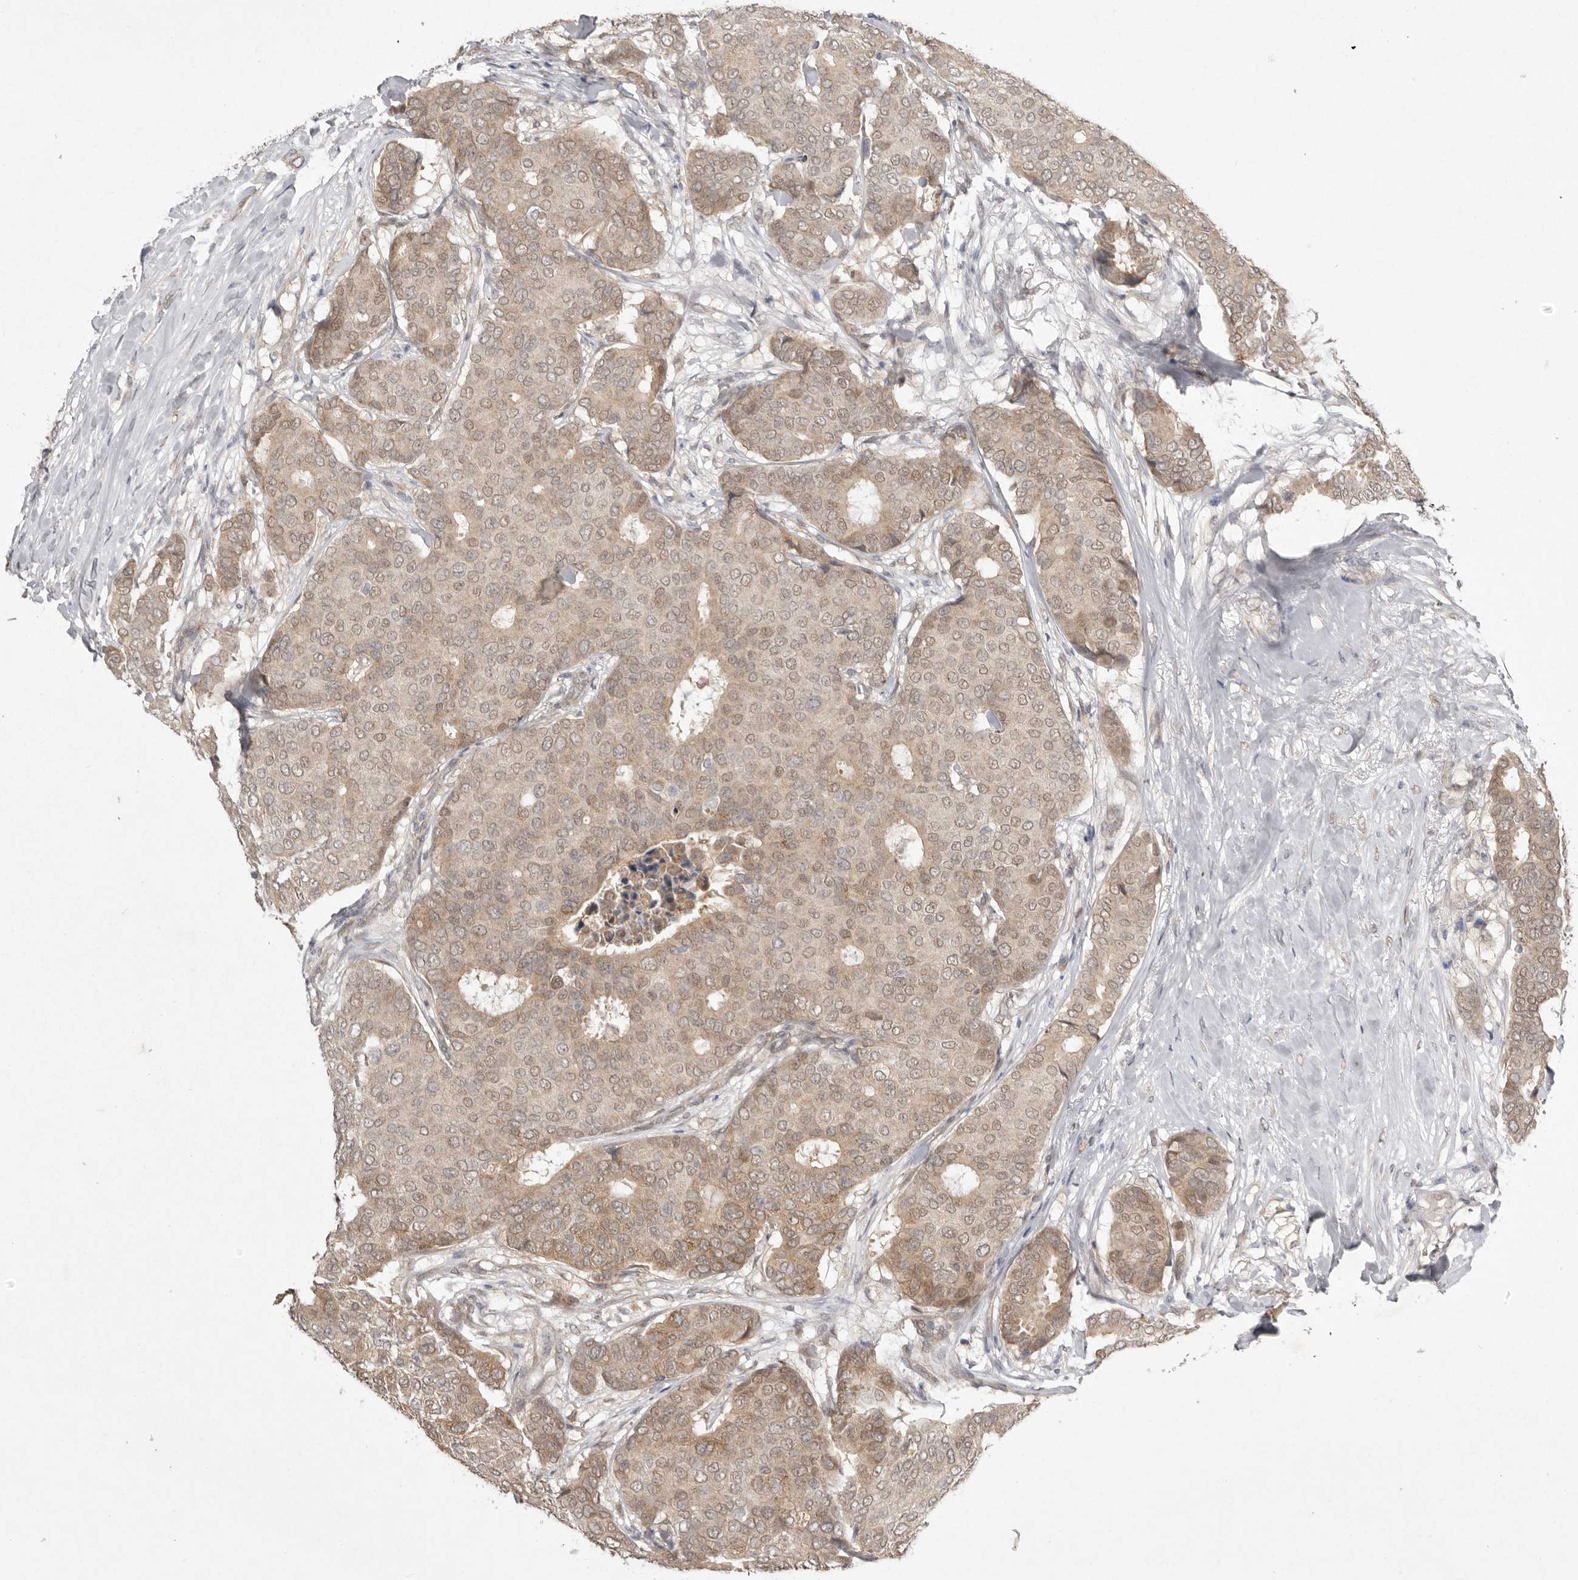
{"staining": {"intensity": "weak", "quantity": ">75%", "location": "cytoplasmic/membranous,nuclear"}, "tissue": "breast cancer", "cell_type": "Tumor cells", "image_type": "cancer", "snomed": [{"axis": "morphology", "description": "Duct carcinoma"}, {"axis": "topography", "description": "Breast"}], "caption": "A low amount of weak cytoplasmic/membranous and nuclear positivity is appreciated in approximately >75% of tumor cells in breast cancer (invasive ductal carcinoma) tissue.", "gene": "NSUN4", "patient": {"sex": "female", "age": 75}}